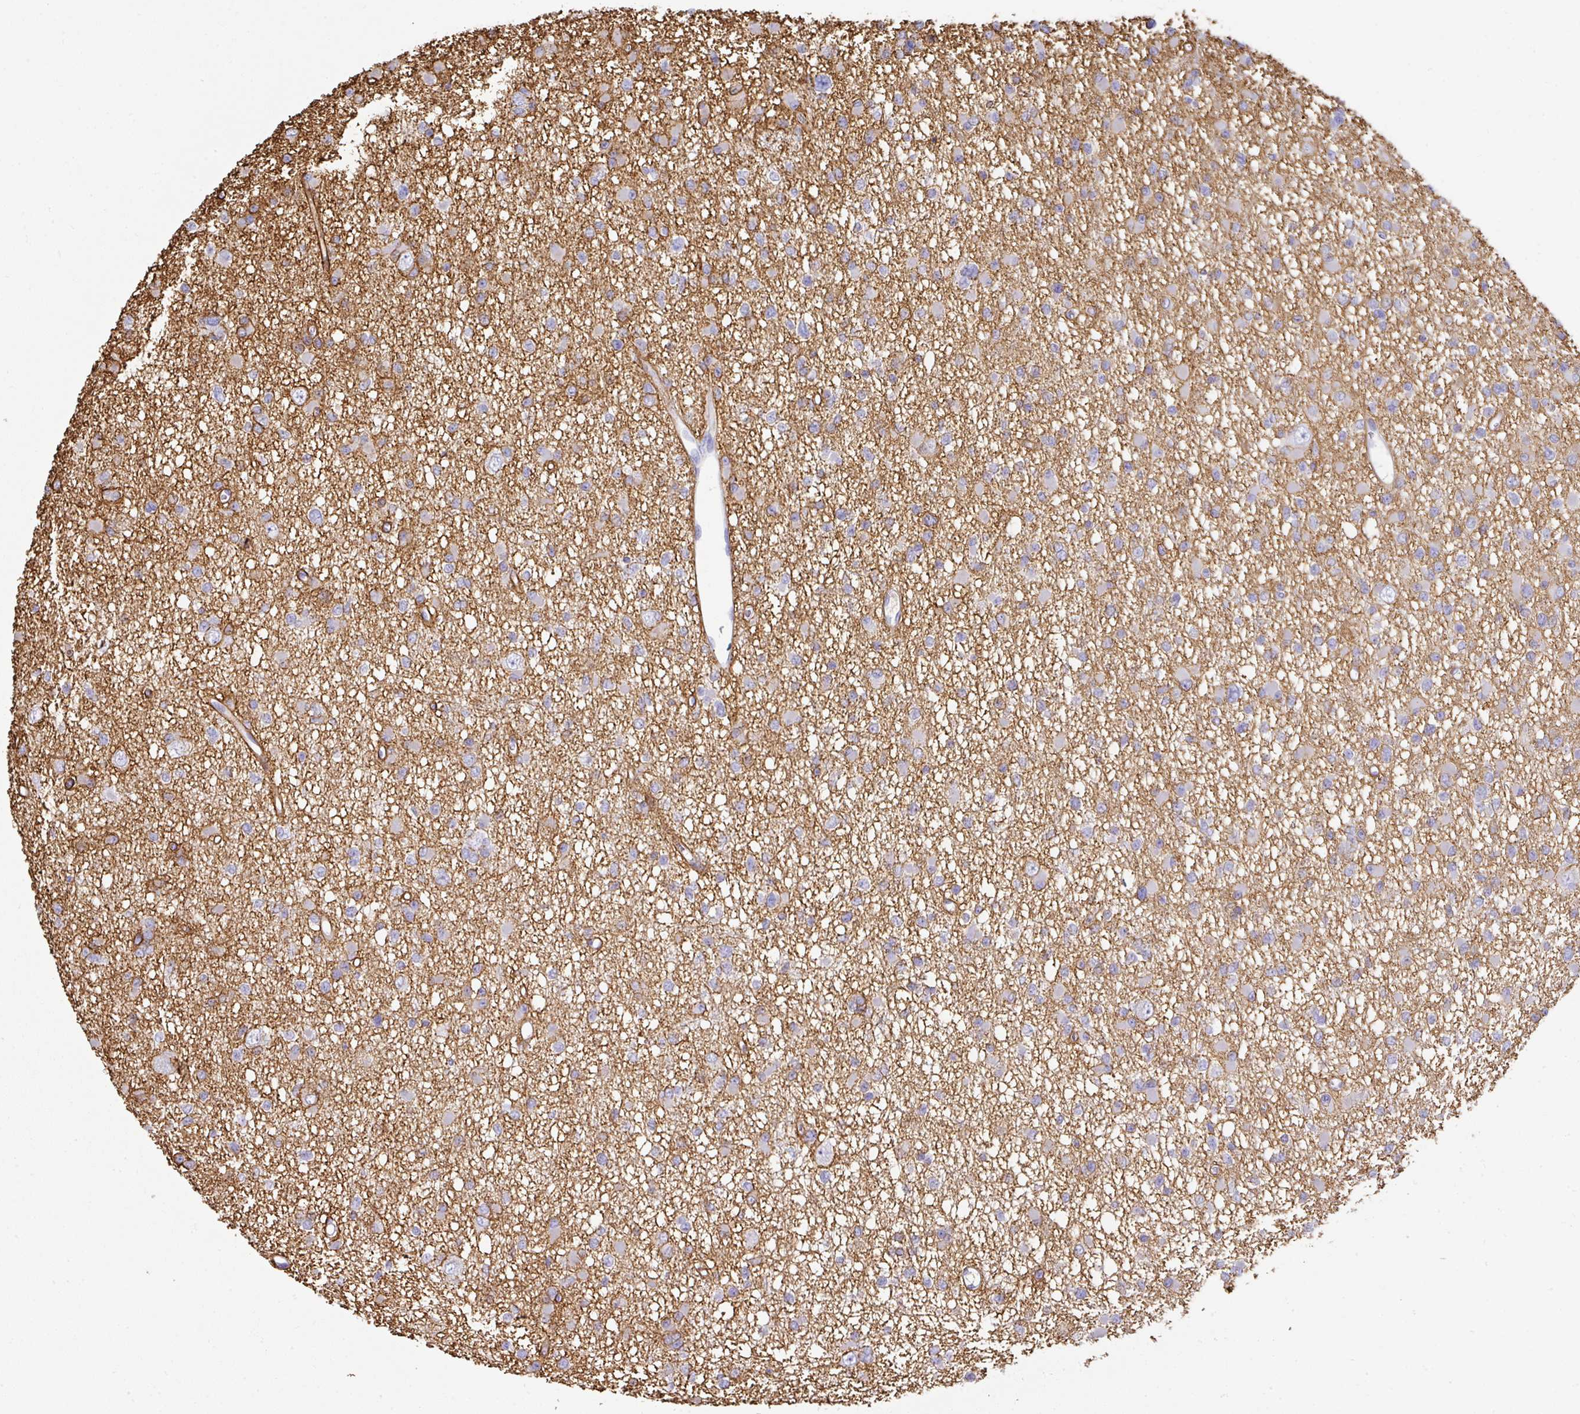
{"staining": {"intensity": "negative", "quantity": "none", "location": "none"}, "tissue": "glioma", "cell_type": "Tumor cells", "image_type": "cancer", "snomed": [{"axis": "morphology", "description": "Glioma, malignant, Low grade"}, {"axis": "topography", "description": "Brain"}], "caption": "There is no significant positivity in tumor cells of malignant glioma (low-grade).", "gene": "TARM1", "patient": {"sex": "female", "age": 22}}